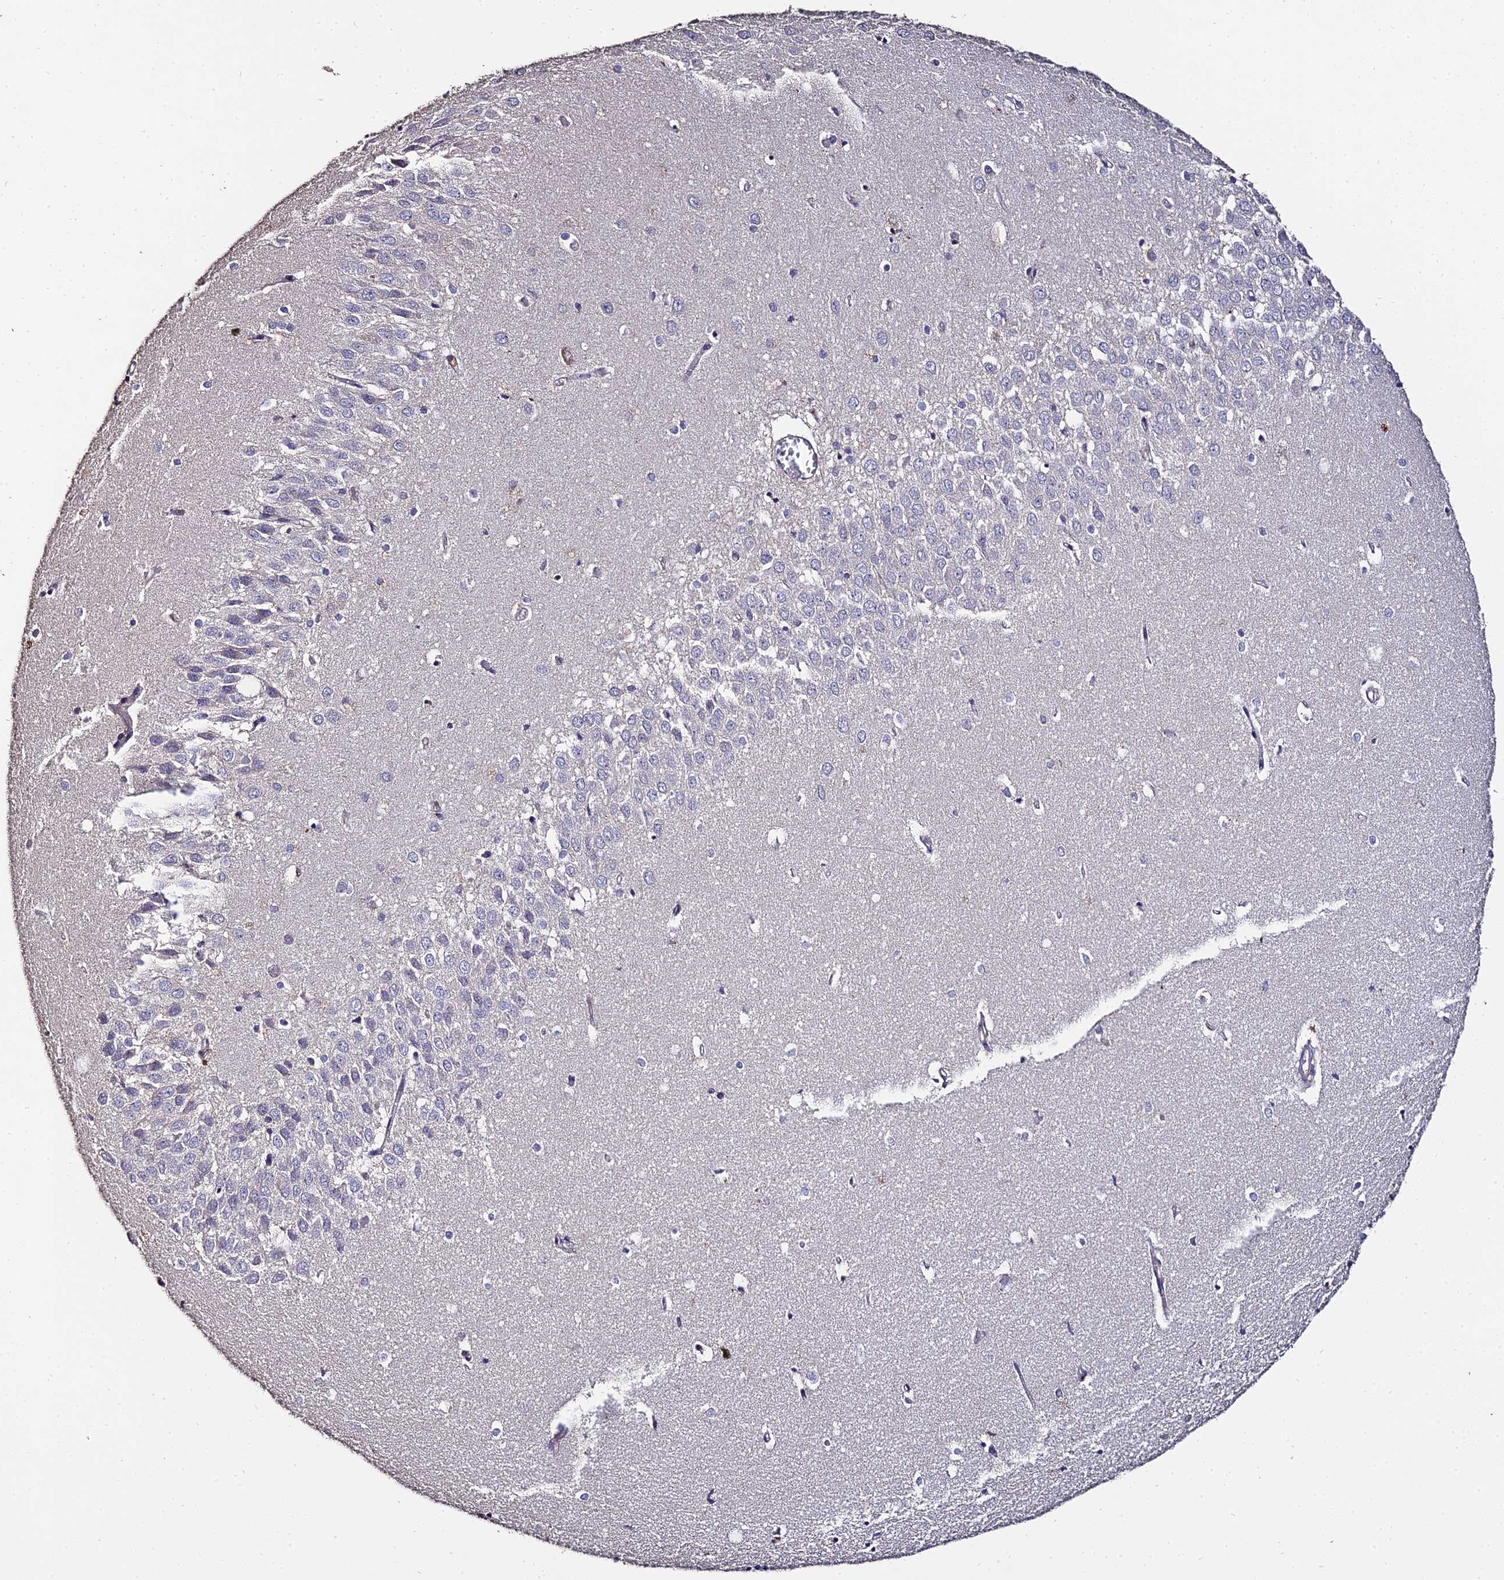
{"staining": {"intensity": "weak", "quantity": "<25%", "location": "cytoplasmic/membranous"}, "tissue": "hippocampus", "cell_type": "Glial cells", "image_type": "normal", "snomed": [{"axis": "morphology", "description": "Normal tissue, NOS"}, {"axis": "topography", "description": "Hippocampus"}], "caption": "Glial cells are negative for protein expression in benign human hippocampus. The staining was performed using DAB to visualize the protein expression in brown, while the nuclei were stained in blue with hematoxylin (Magnification: 20x).", "gene": "LSM5", "patient": {"sex": "female", "age": 64}}